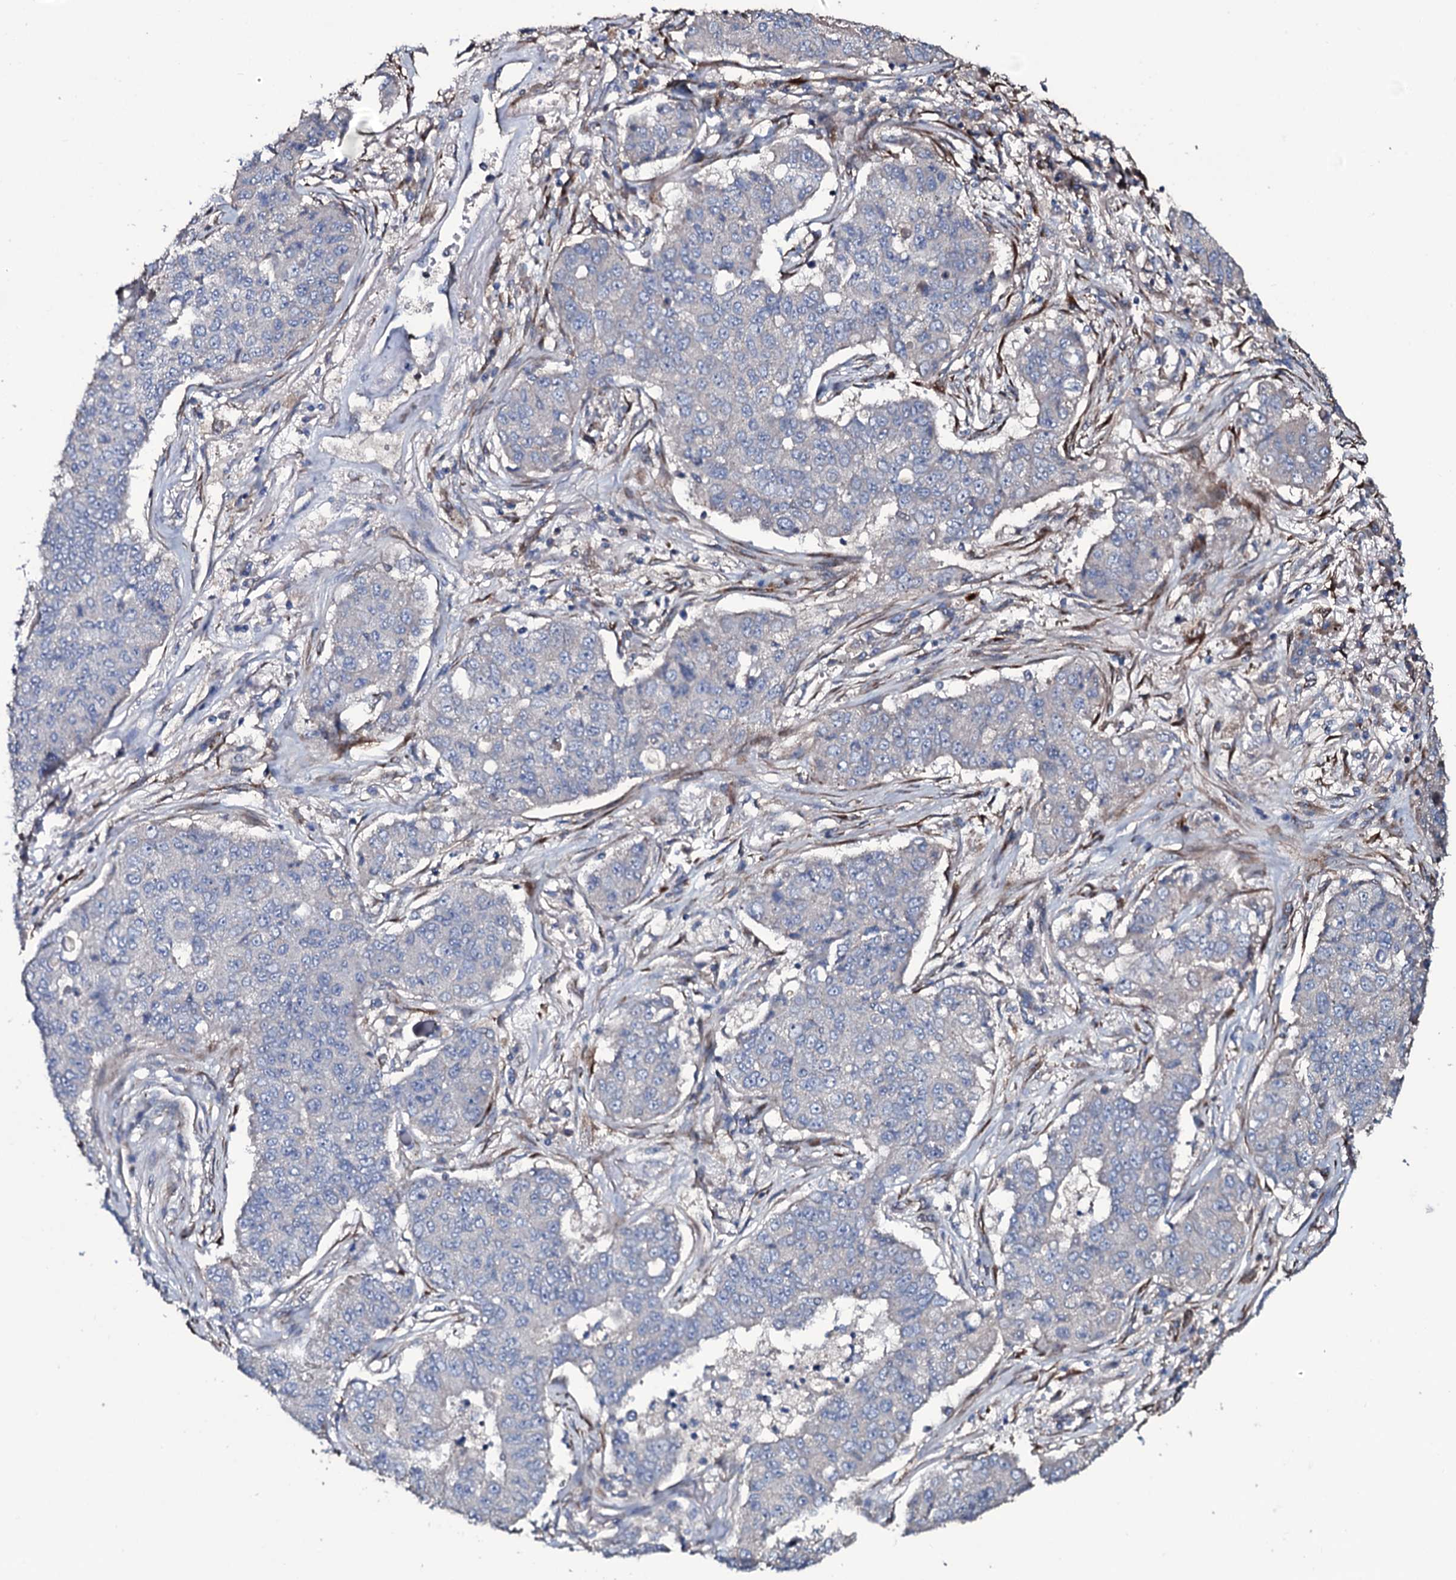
{"staining": {"intensity": "negative", "quantity": "none", "location": "none"}, "tissue": "lung cancer", "cell_type": "Tumor cells", "image_type": "cancer", "snomed": [{"axis": "morphology", "description": "Squamous cell carcinoma, NOS"}, {"axis": "topography", "description": "Lung"}], "caption": "This micrograph is of squamous cell carcinoma (lung) stained with IHC to label a protein in brown with the nuclei are counter-stained blue. There is no positivity in tumor cells. (Brightfield microscopy of DAB (3,3'-diaminobenzidine) IHC at high magnification).", "gene": "WIPF3", "patient": {"sex": "male", "age": 74}}